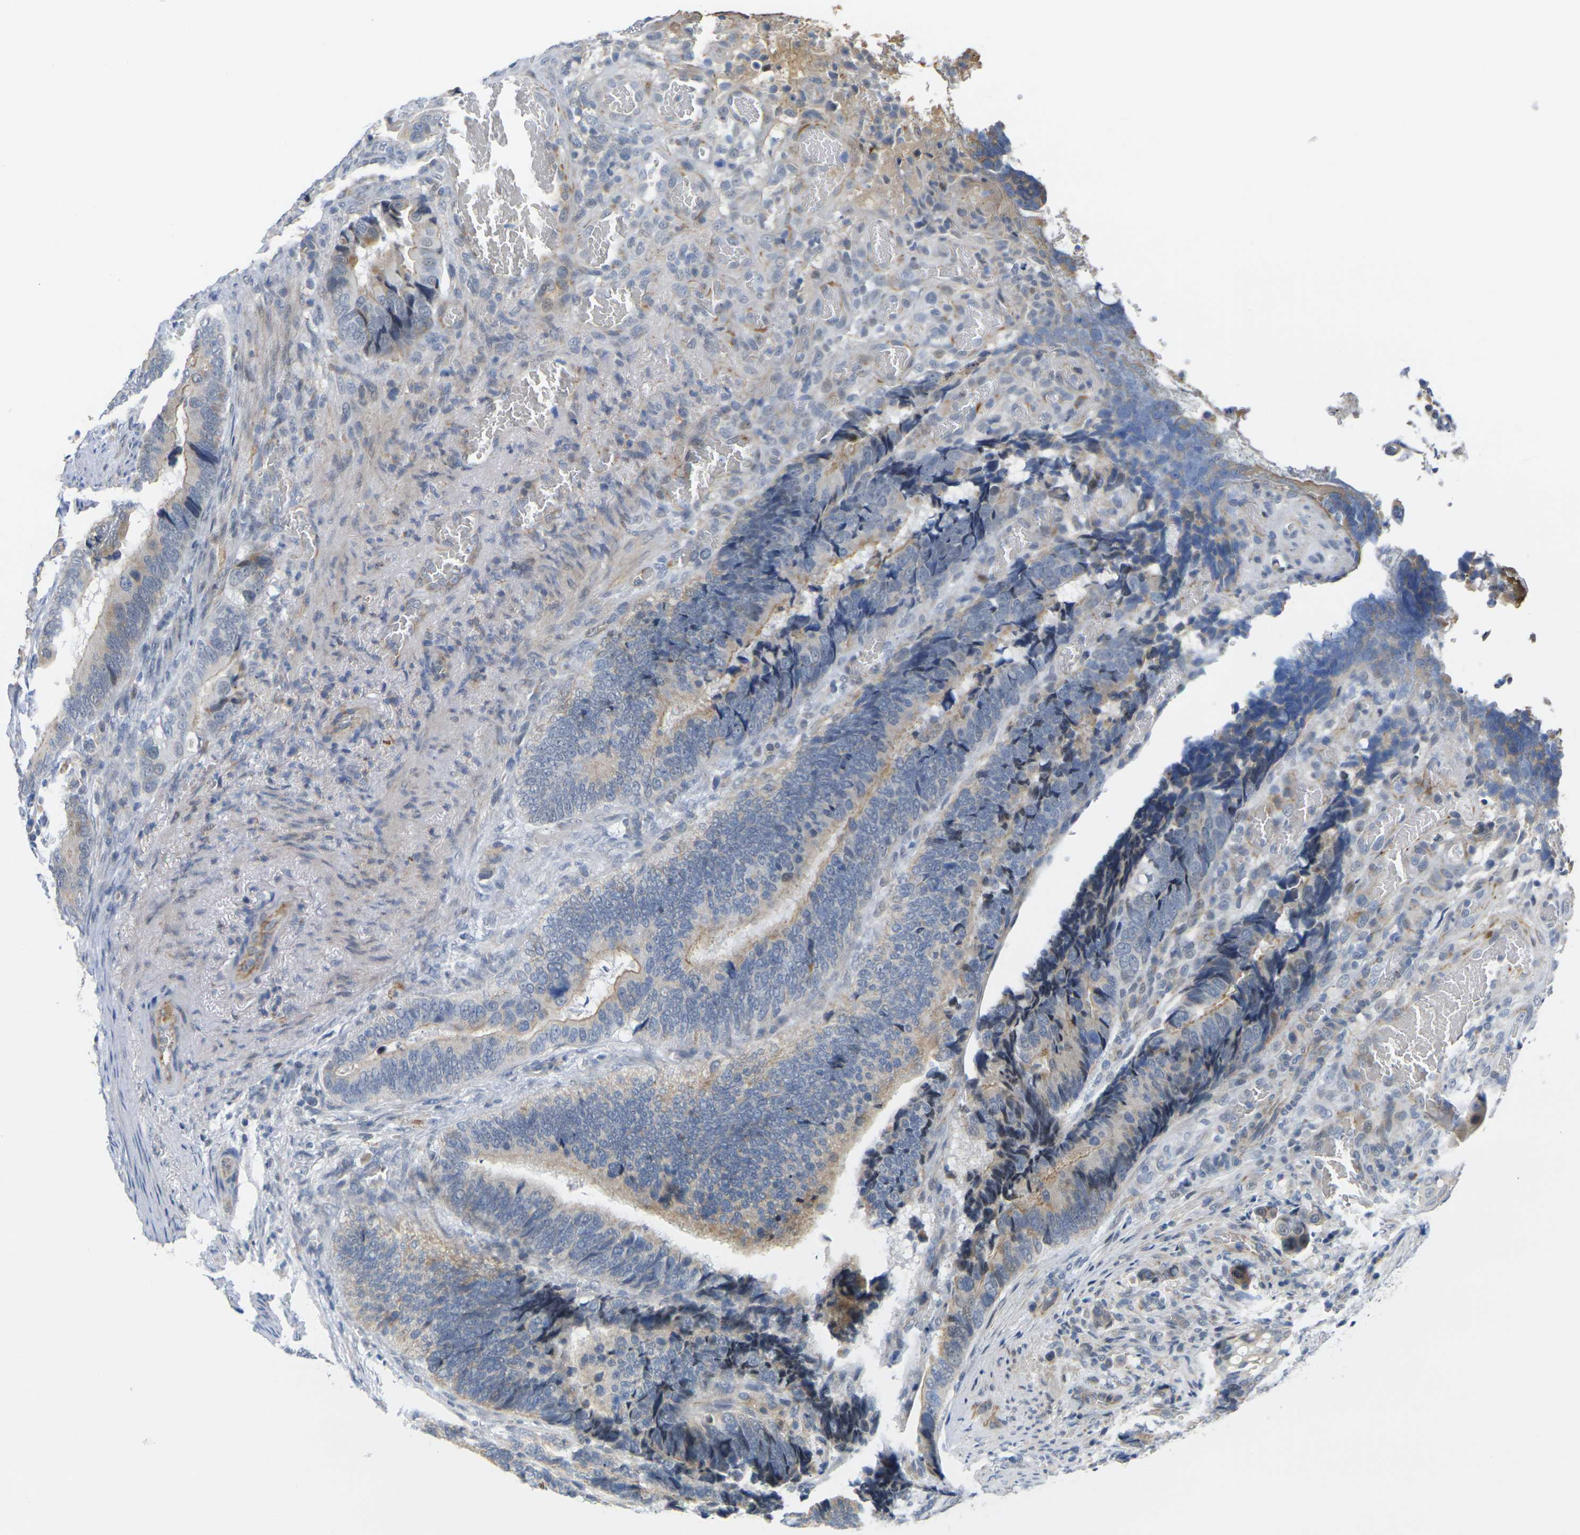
{"staining": {"intensity": "weak", "quantity": ">75%", "location": "cytoplasmic/membranous"}, "tissue": "colorectal cancer", "cell_type": "Tumor cells", "image_type": "cancer", "snomed": [{"axis": "morphology", "description": "Adenocarcinoma, NOS"}, {"axis": "topography", "description": "Colon"}], "caption": "The immunohistochemical stain highlights weak cytoplasmic/membranous positivity in tumor cells of colorectal cancer (adenocarcinoma) tissue.", "gene": "OTOF", "patient": {"sex": "male", "age": 72}}